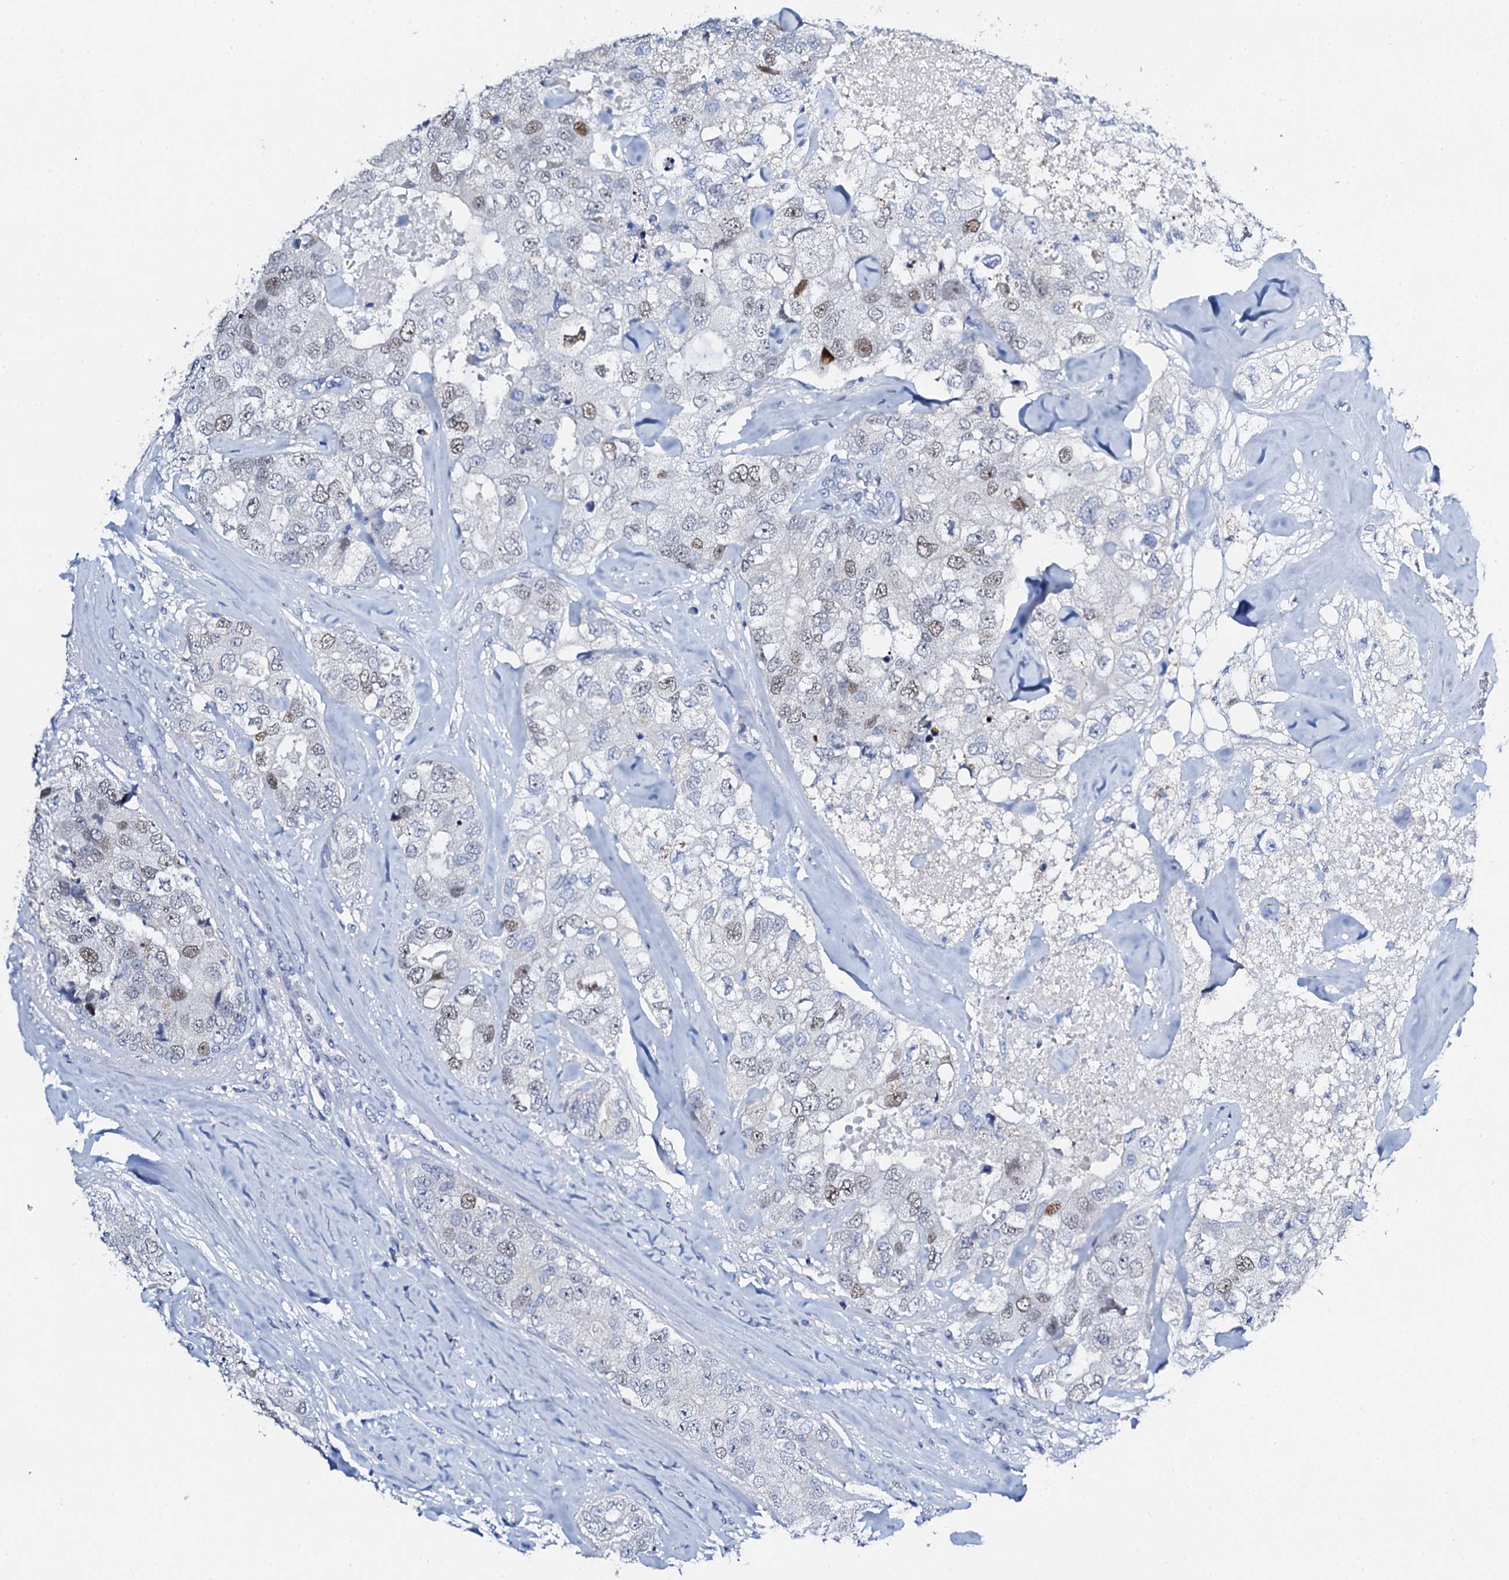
{"staining": {"intensity": "weak", "quantity": "25%-75%", "location": "nuclear"}, "tissue": "breast cancer", "cell_type": "Tumor cells", "image_type": "cancer", "snomed": [{"axis": "morphology", "description": "Duct carcinoma"}, {"axis": "topography", "description": "Breast"}], "caption": "Intraductal carcinoma (breast) stained for a protein (brown) demonstrates weak nuclear positive expression in approximately 25%-75% of tumor cells.", "gene": "NUDT13", "patient": {"sex": "female", "age": 62}}